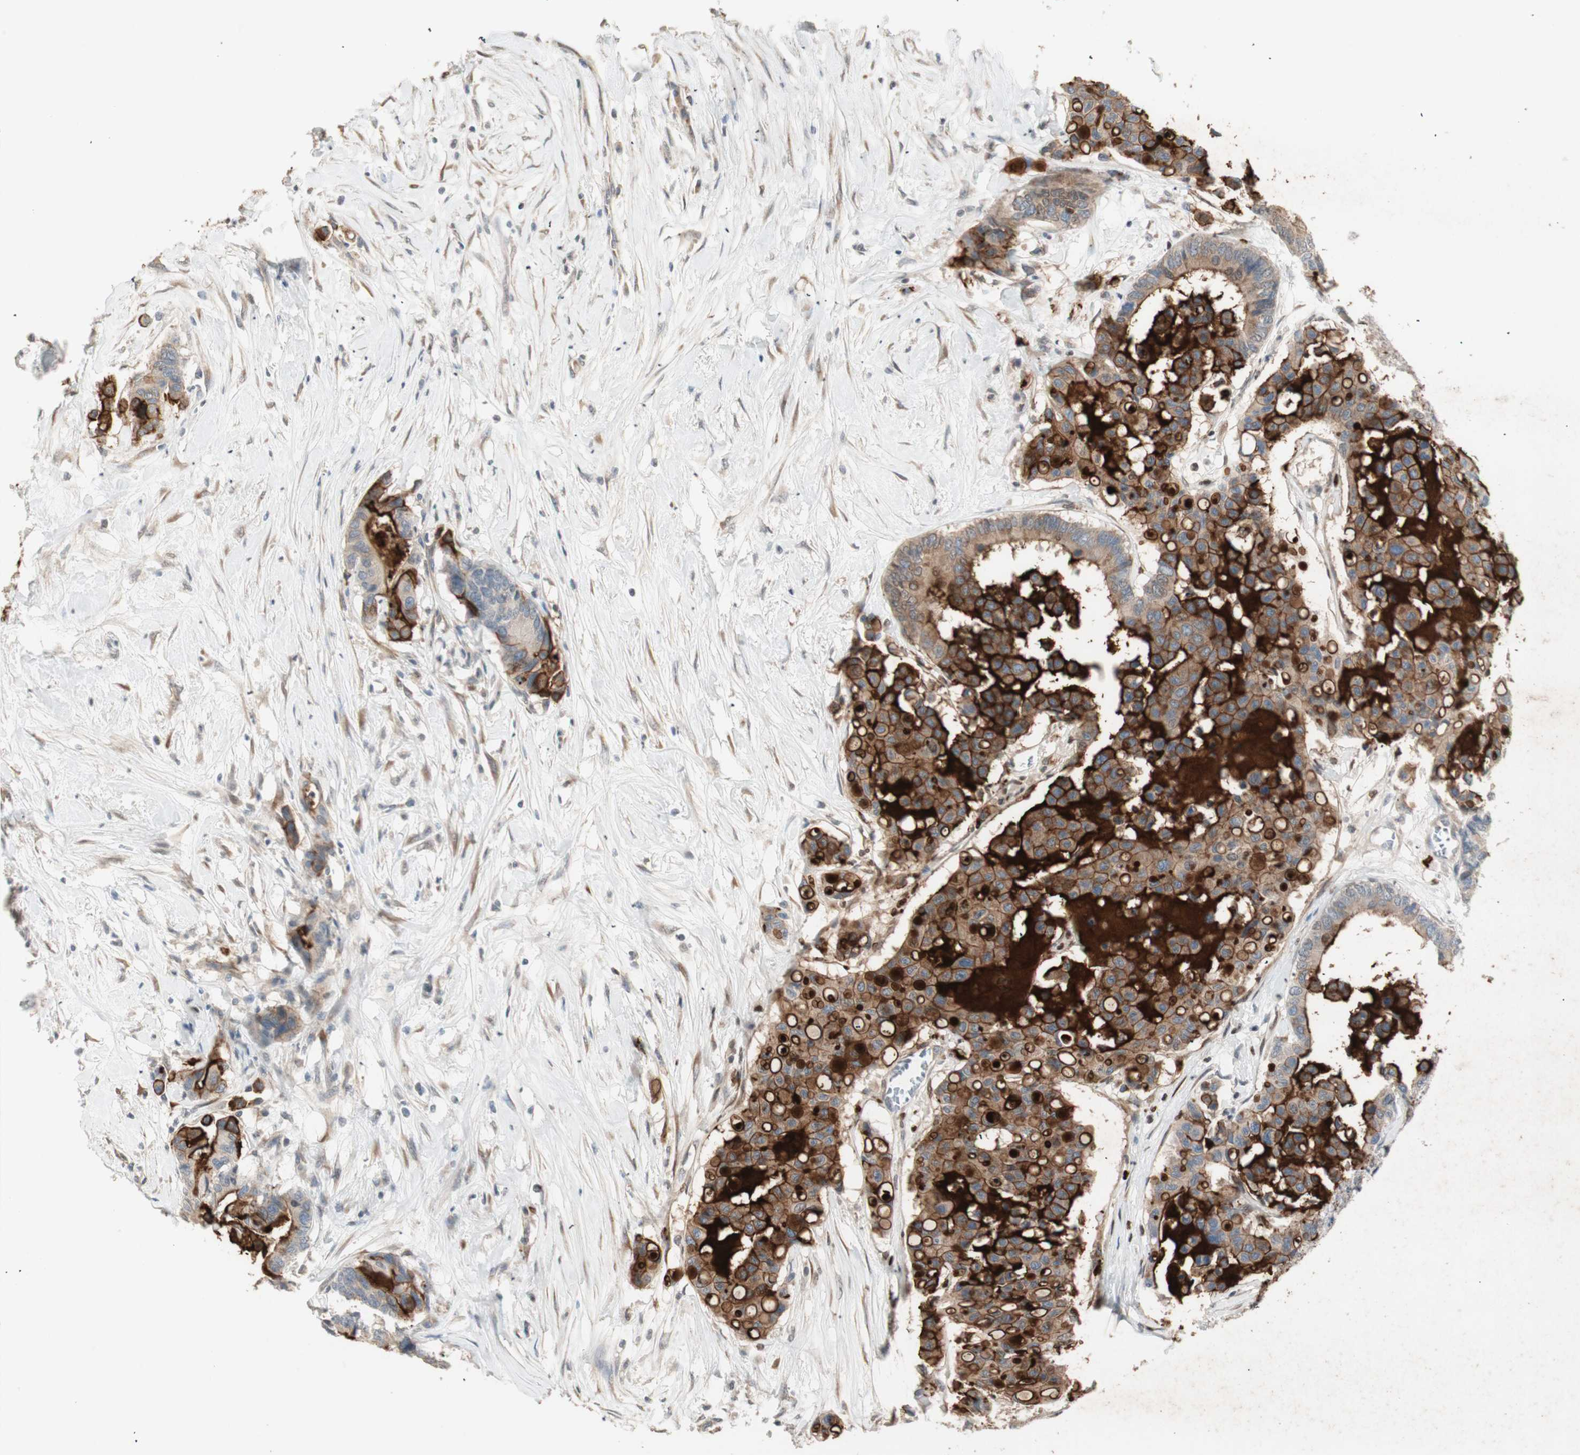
{"staining": {"intensity": "strong", "quantity": ">75%", "location": "cytoplasmic/membranous"}, "tissue": "colorectal cancer", "cell_type": "Tumor cells", "image_type": "cancer", "snomed": [{"axis": "morphology", "description": "Normal tissue, NOS"}, {"axis": "morphology", "description": "Adenocarcinoma, NOS"}, {"axis": "topography", "description": "Colon"}], "caption": "Brown immunohistochemical staining in adenocarcinoma (colorectal) displays strong cytoplasmic/membranous positivity in approximately >75% of tumor cells.", "gene": "TASOR", "patient": {"sex": "male", "age": 82}}